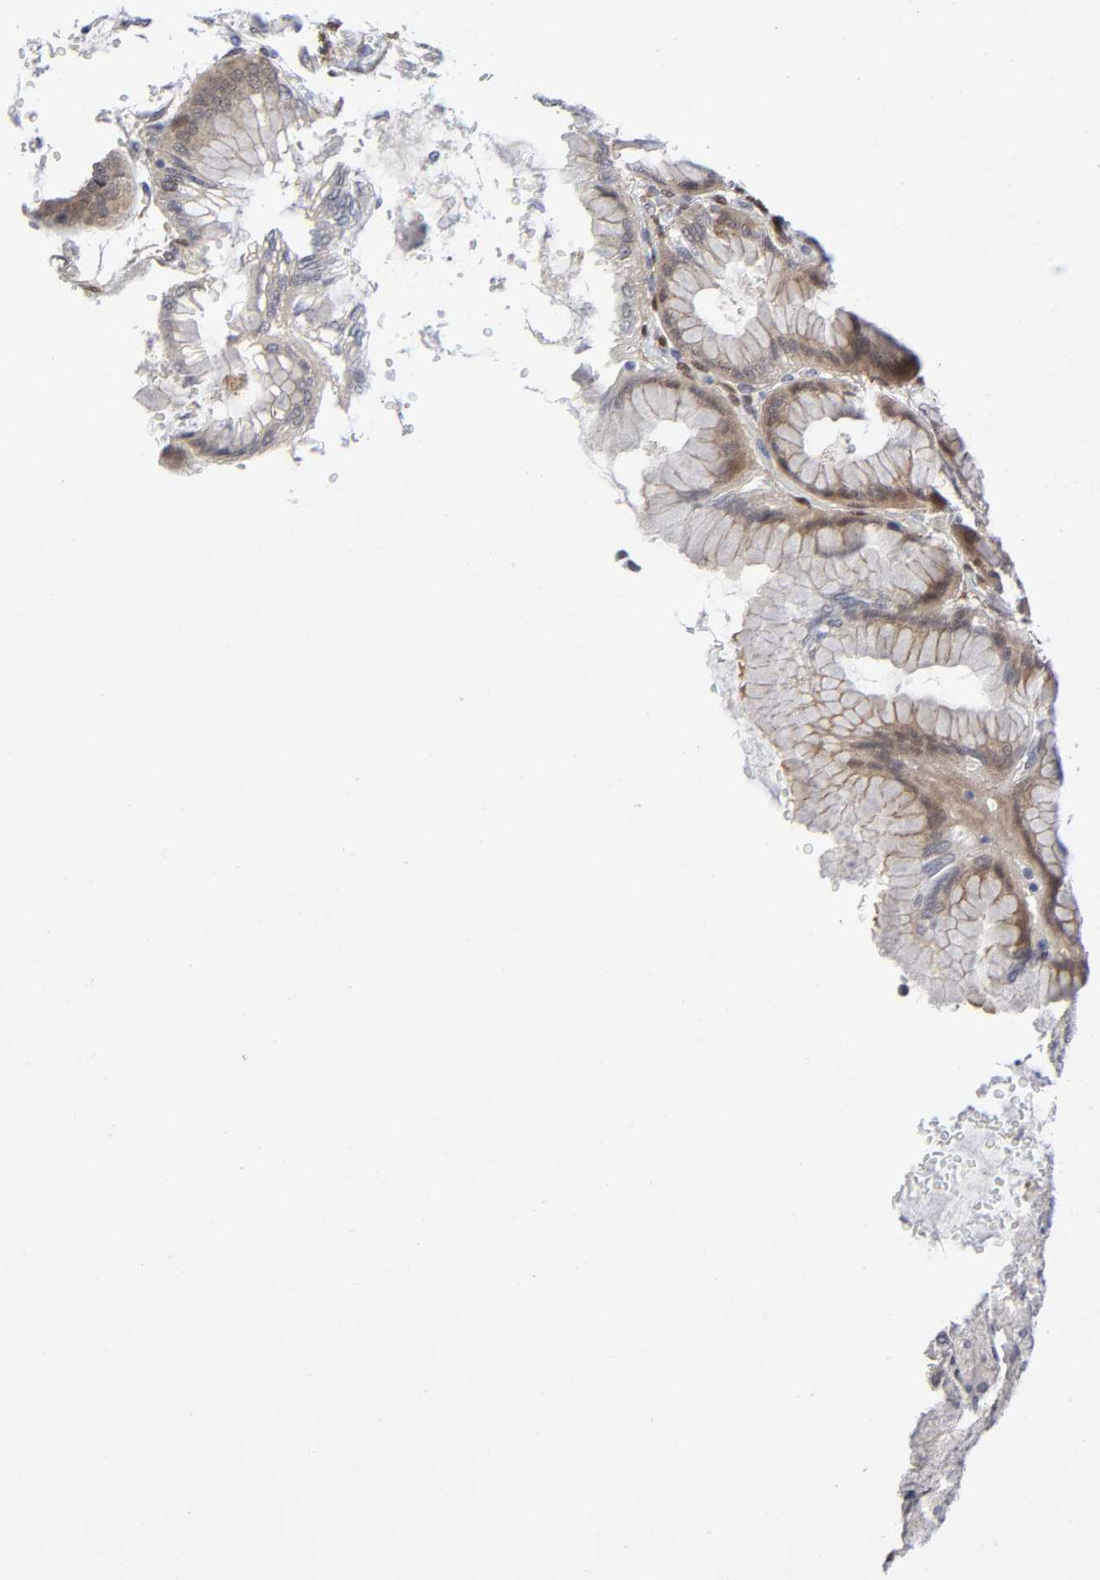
{"staining": {"intensity": "moderate", "quantity": "25%-75%", "location": "cytoplasmic/membranous,nuclear"}, "tissue": "stomach", "cell_type": "Glandular cells", "image_type": "normal", "snomed": [{"axis": "morphology", "description": "Normal tissue, NOS"}, {"axis": "topography", "description": "Stomach, upper"}], "caption": "Immunohistochemistry (DAB (3,3'-diaminobenzidine)) staining of normal stomach demonstrates moderate cytoplasmic/membranous,nuclear protein positivity in about 25%-75% of glandular cells.", "gene": "PTEN", "patient": {"sex": "female", "age": 56}}